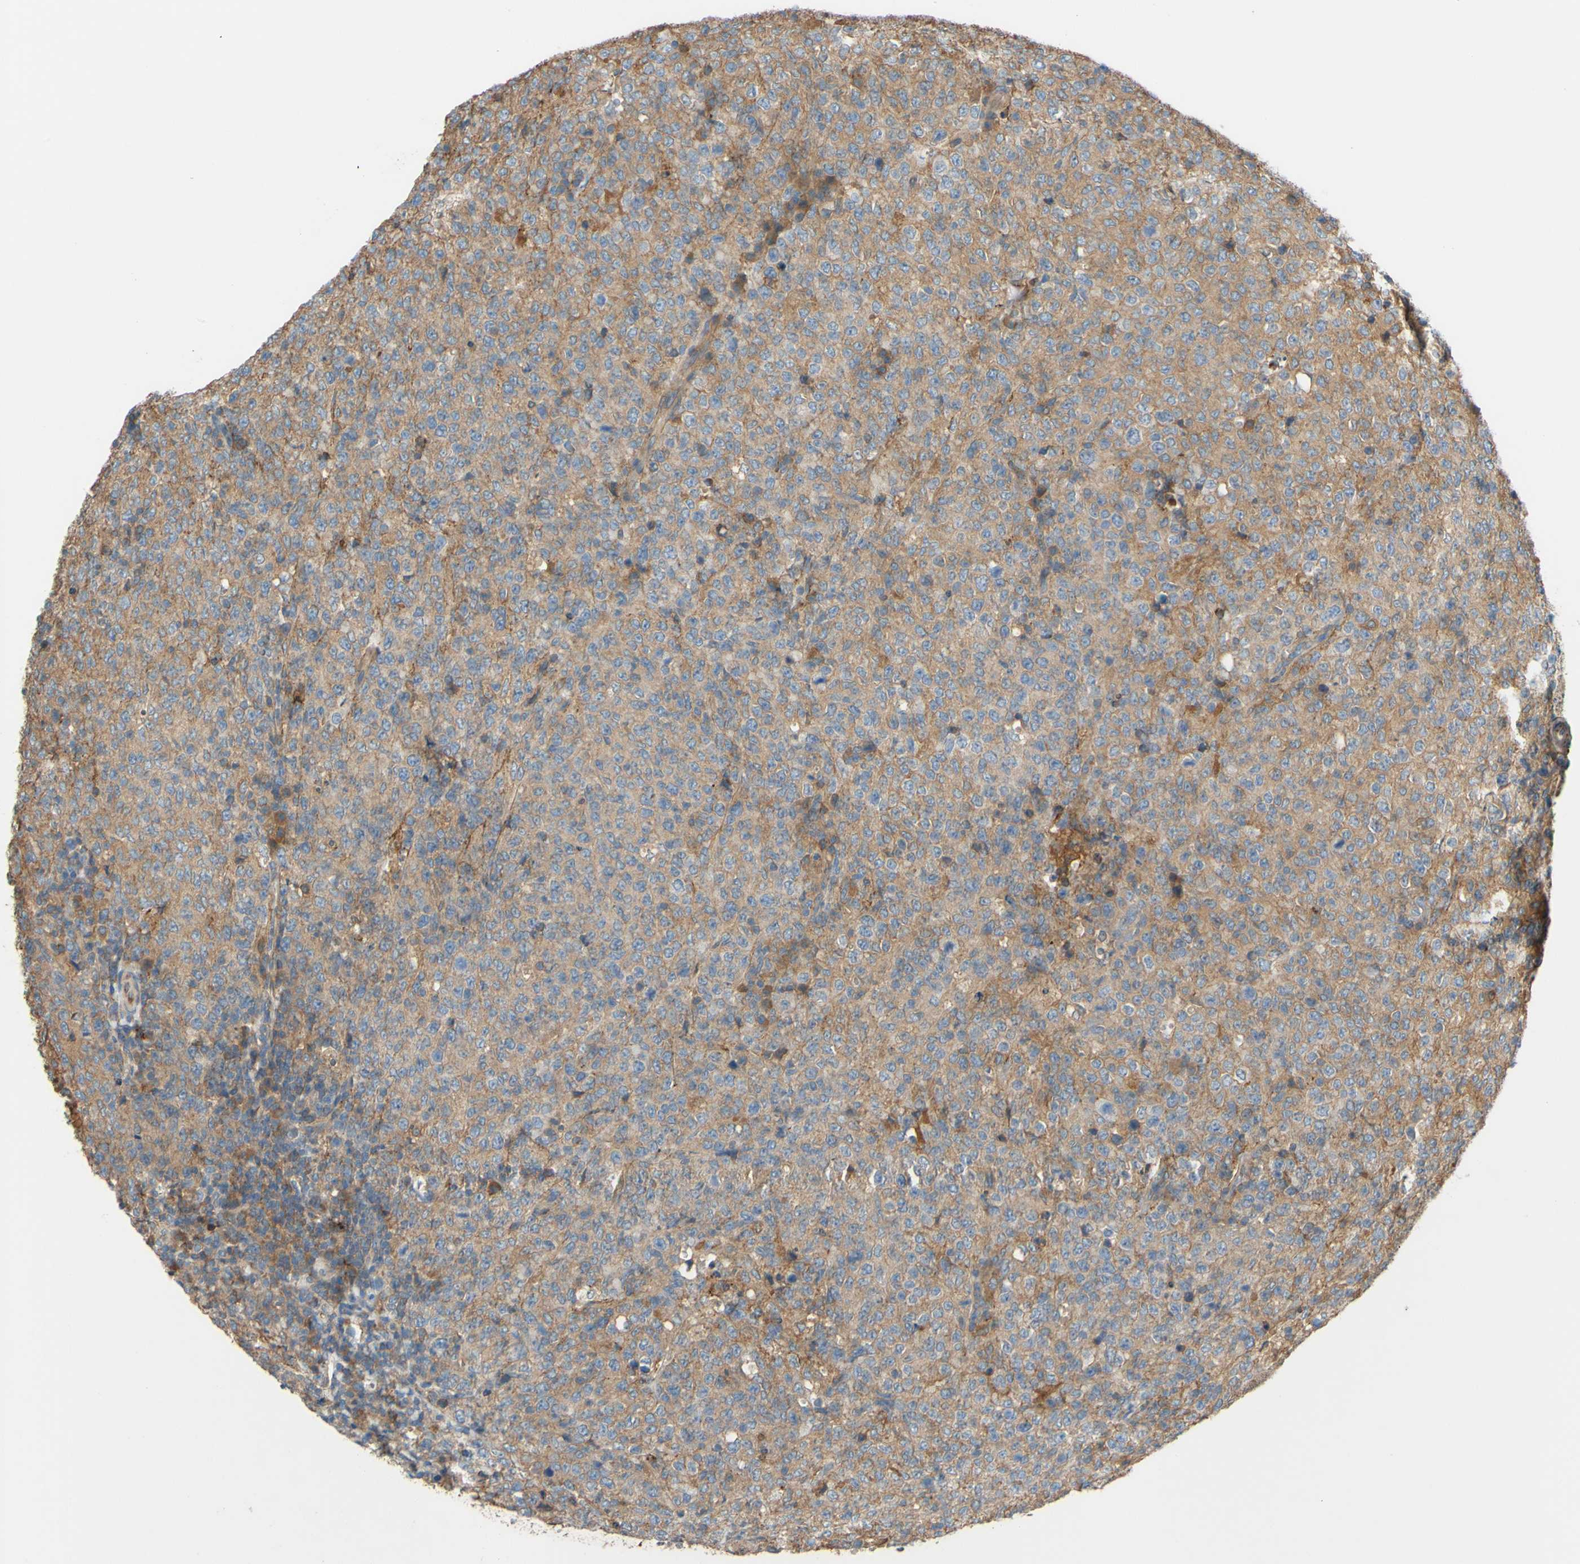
{"staining": {"intensity": "weak", "quantity": "25%-75%", "location": "cytoplasmic/membranous"}, "tissue": "lymphoma", "cell_type": "Tumor cells", "image_type": "cancer", "snomed": [{"axis": "morphology", "description": "Malignant lymphoma, non-Hodgkin's type, High grade"}, {"axis": "topography", "description": "Tonsil"}], "caption": "Lymphoma stained with DAB IHC exhibits low levels of weak cytoplasmic/membranous expression in about 25%-75% of tumor cells. The staining was performed using DAB, with brown indicating positive protein expression. Nuclei are stained blue with hematoxylin.", "gene": "POR", "patient": {"sex": "female", "age": 36}}